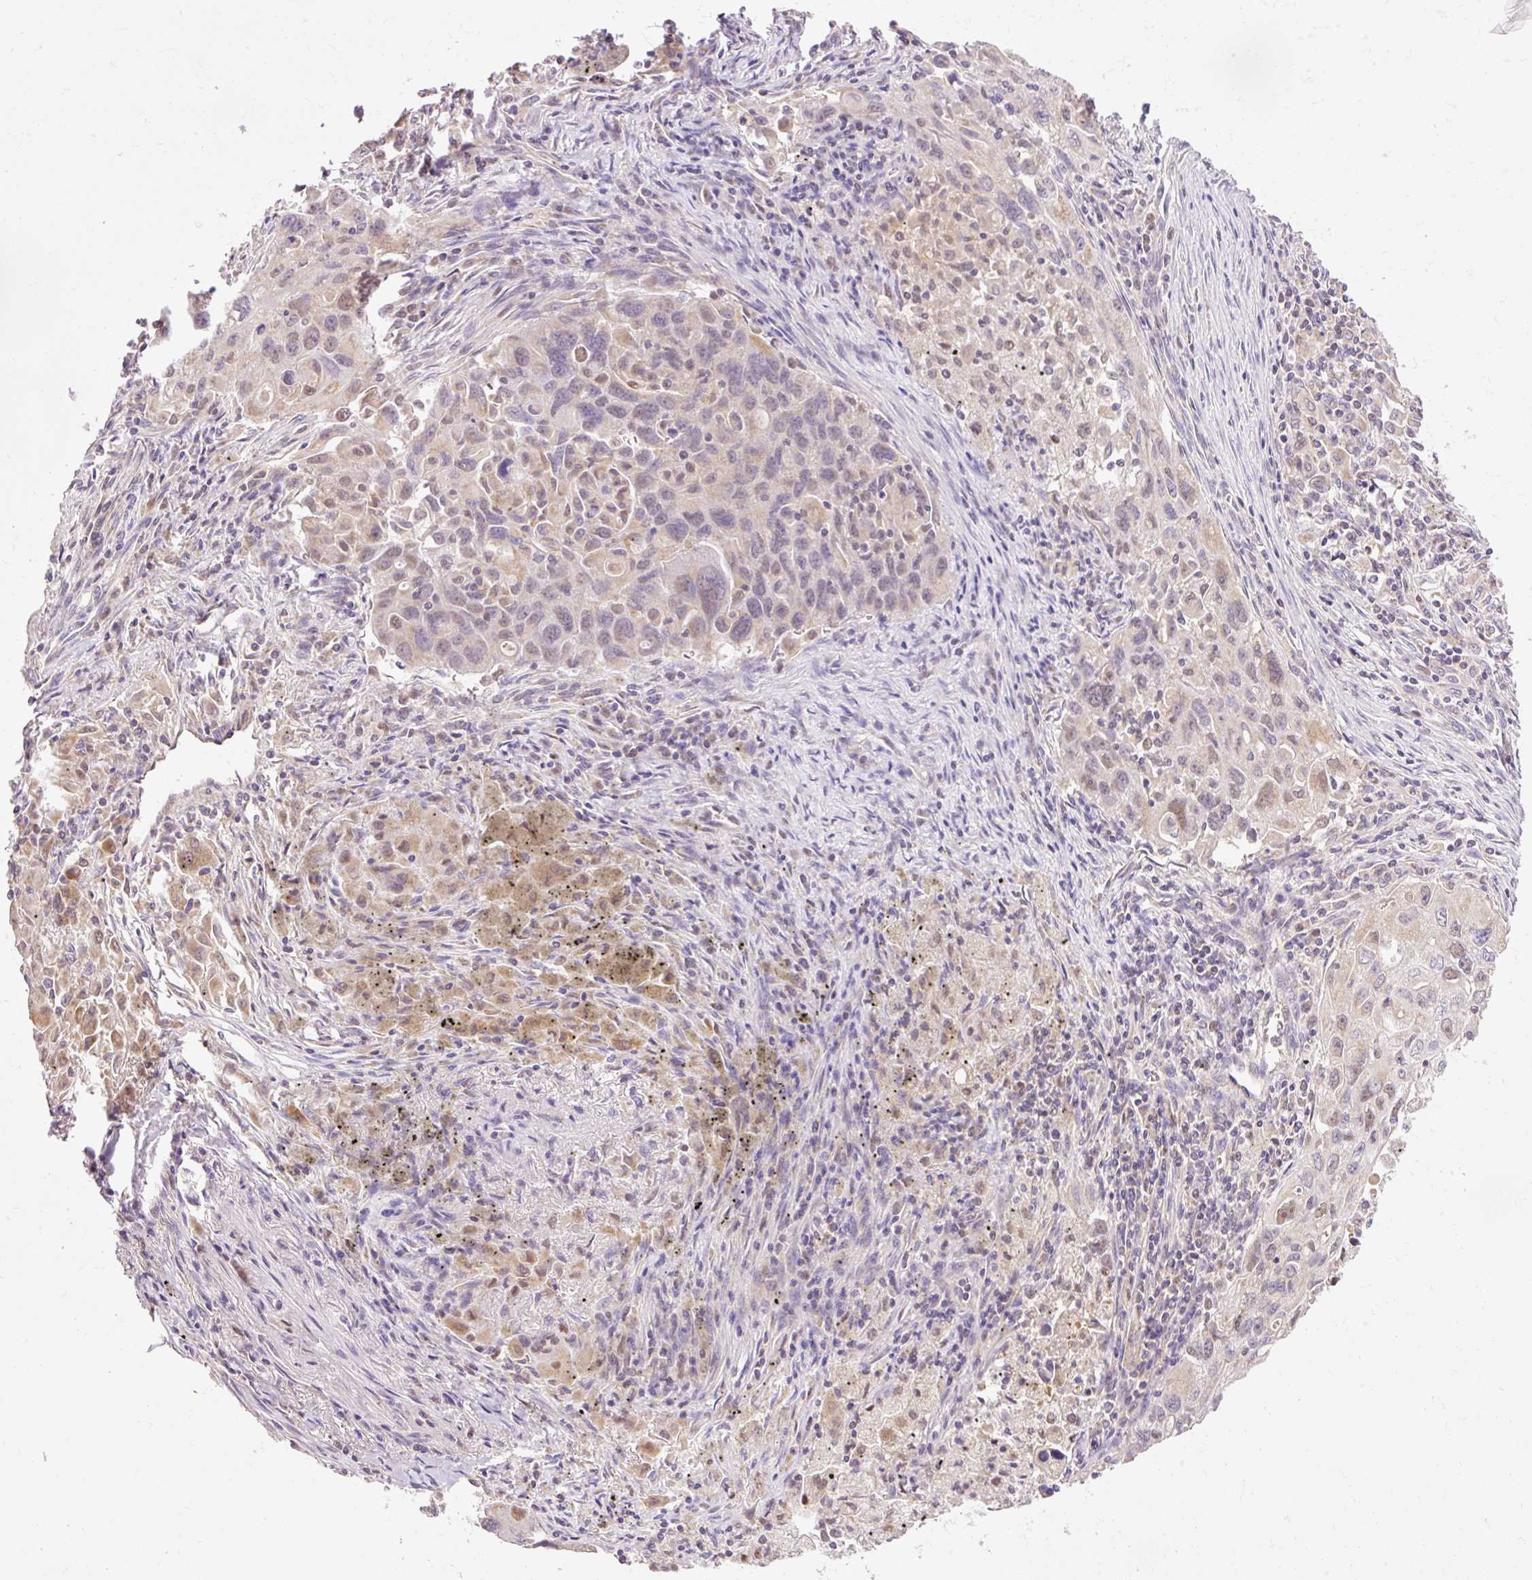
{"staining": {"intensity": "weak", "quantity": "<25%", "location": "cytoplasmic/membranous,nuclear"}, "tissue": "lung cancer", "cell_type": "Tumor cells", "image_type": "cancer", "snomed": [{"axis": "morphology", "description": "Adenocarcinoma, NOS"}, {"axis": "morphology", "description": "Adenocarcinoma, metastatic, NOS"}, {"axis": "topography", "description": "Lymph node"}, {"axis": "topography", "description": "Lung"}], "caption": "This image is of adenocarcinoma (lung) stained with immunohistochemistry to label a protein in brown with the nuclei are counter-stained blue. There is no positivity in tumor cells. (DAB immunohistochemistry (IHC) visualized using brightfield microscopy, high magnification).", "gene": "IMMT", "patient": {"sex": "female", "age": 42}}